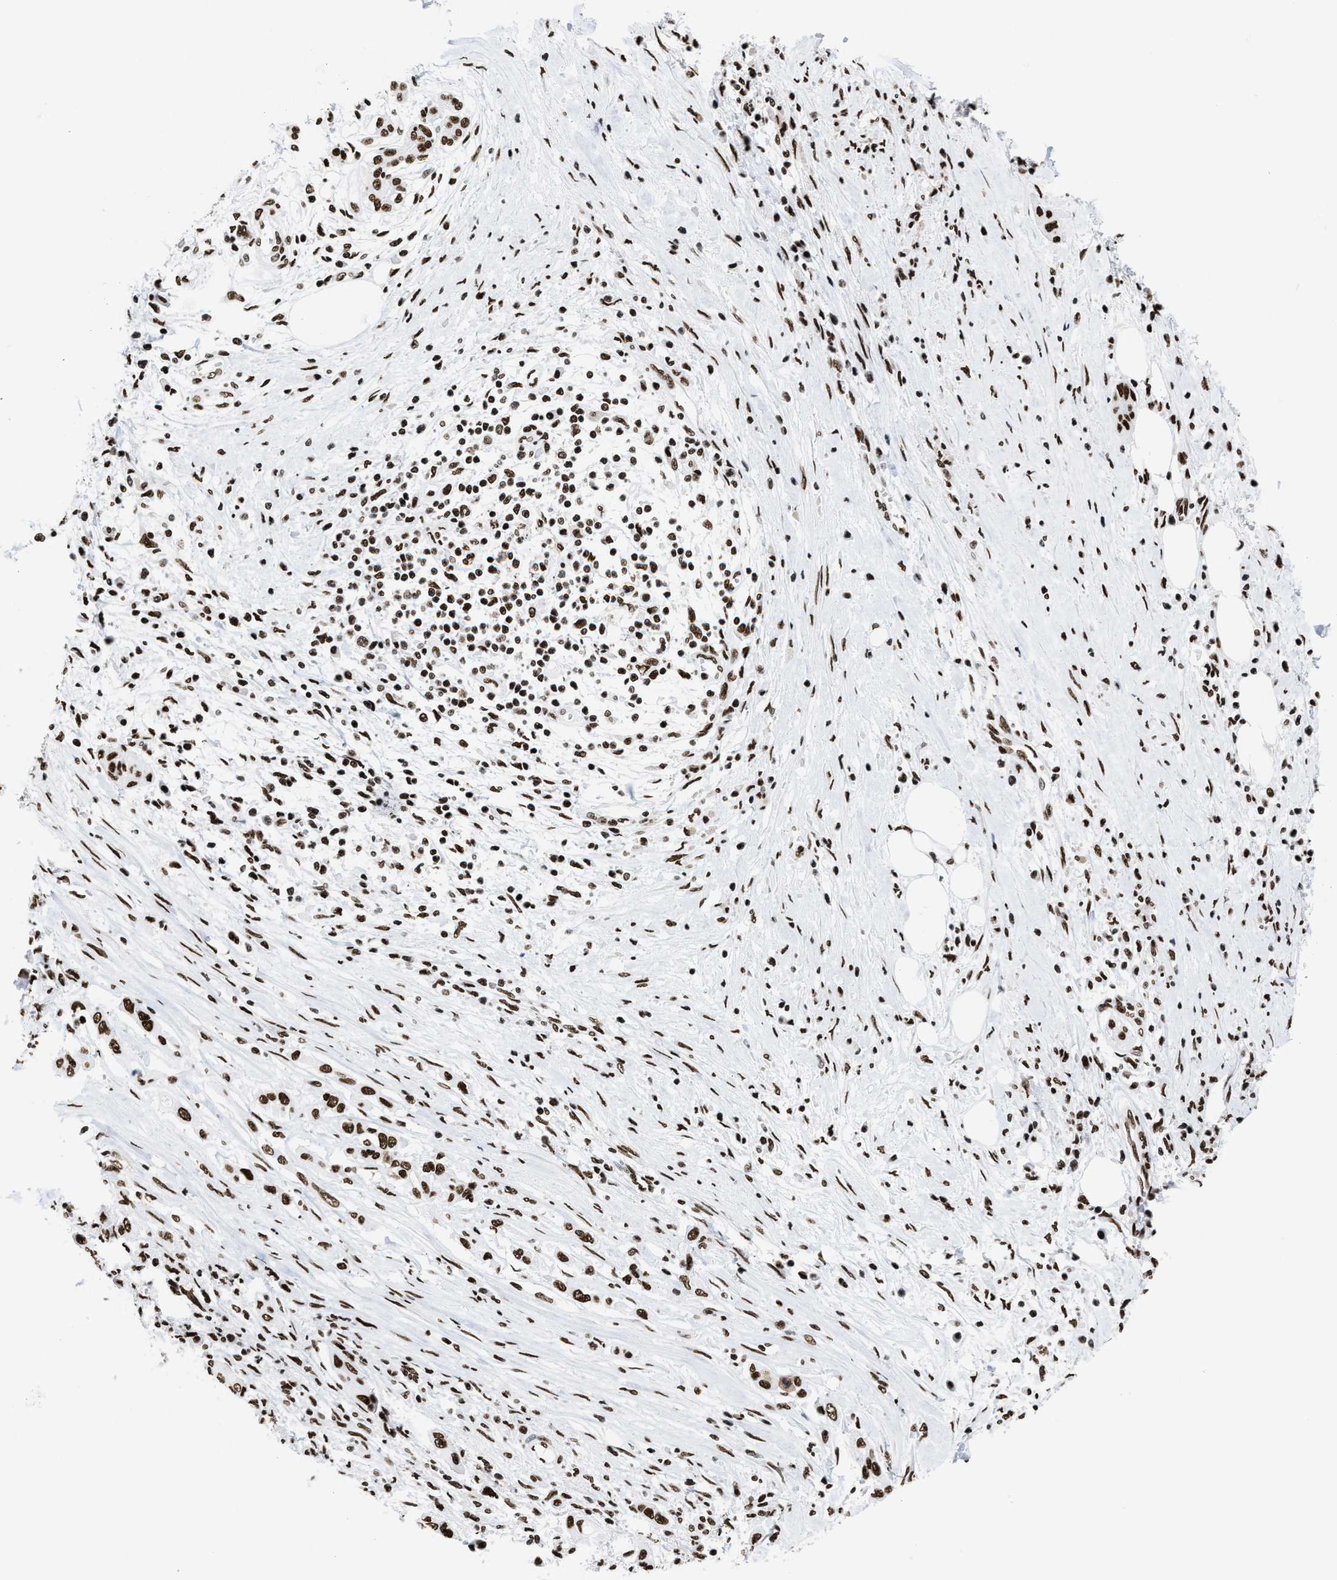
{"staining": {"intensity": "strong", "quantity": ">75%", "location": "nuclear"}, "tissue": "pancreatic cancer", "cell_type": "Tumor cells", "image_type": "cancer", "snomed": [{"axis": "morphology", "description": "Adenocarcinoma, NOS"}, {"axis": "topography", "description": "Pancreas"}], "caption": "Immunohistochemical staining of human adenocarcinoma (pancreatic) shows strong nuclear protein positivity in approximately >75% of tumor cells.", "gene": "SMARCC2", "patient": {"sex": "male", "age": 58}}